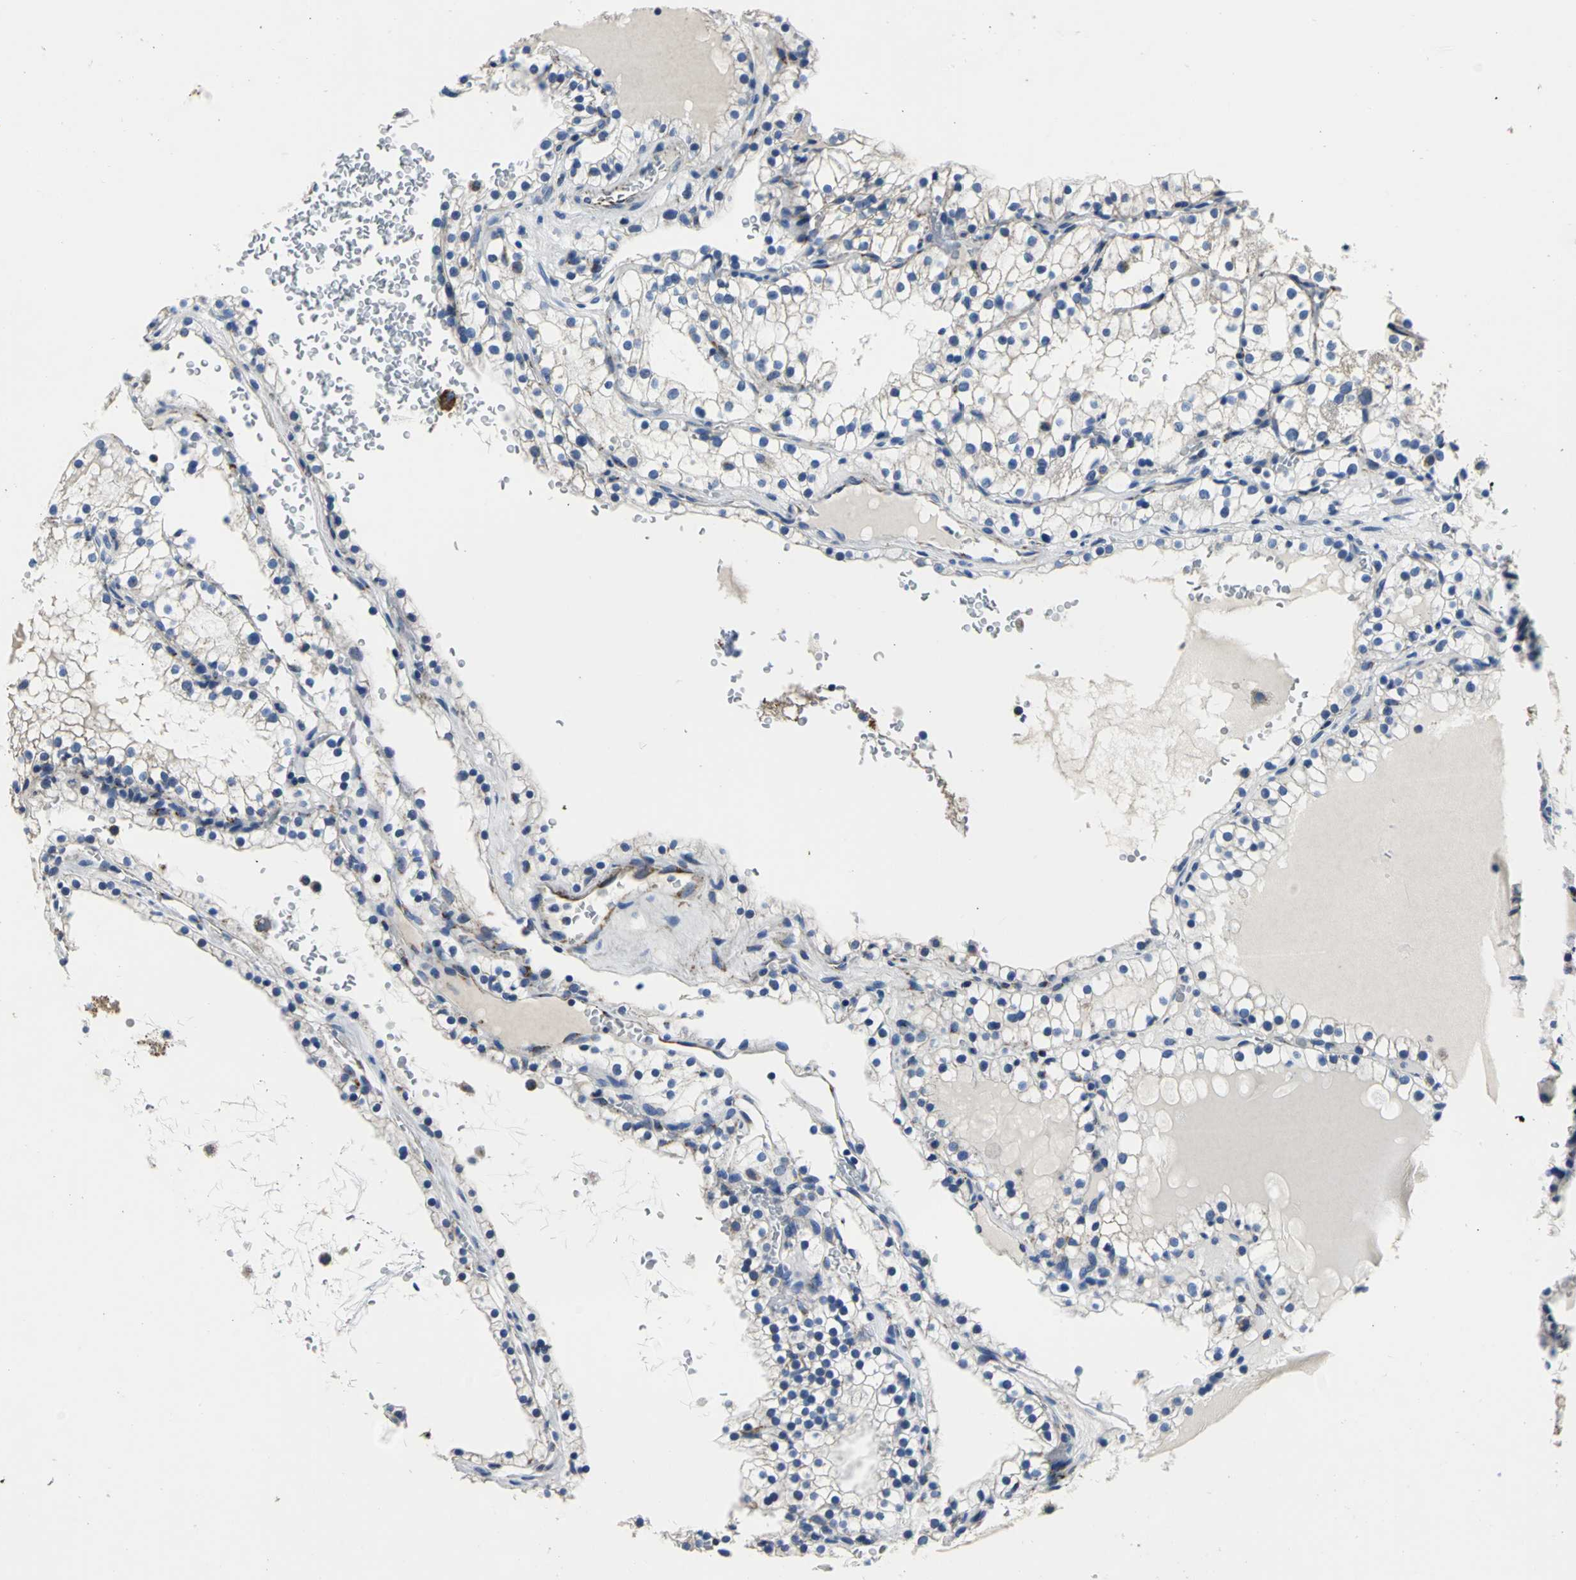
{"staining": {"intensity": "negative", "quantity": "none", "location": "none"}, "tissue": "renal cancer", "cell_type": "Tumor cells", "image_type": "cancer", "snomed": [{"axis": "morphology", "description": "Adenocarcinoma, NOS"}, {"axis": "topography", "description": "Kidney"}], "caption": "Protein analysis of renal cancer demonstrates no significant expression in tumor cells.", "gene": "IFI6", "patient": {"sex": "female", "age": 41}}